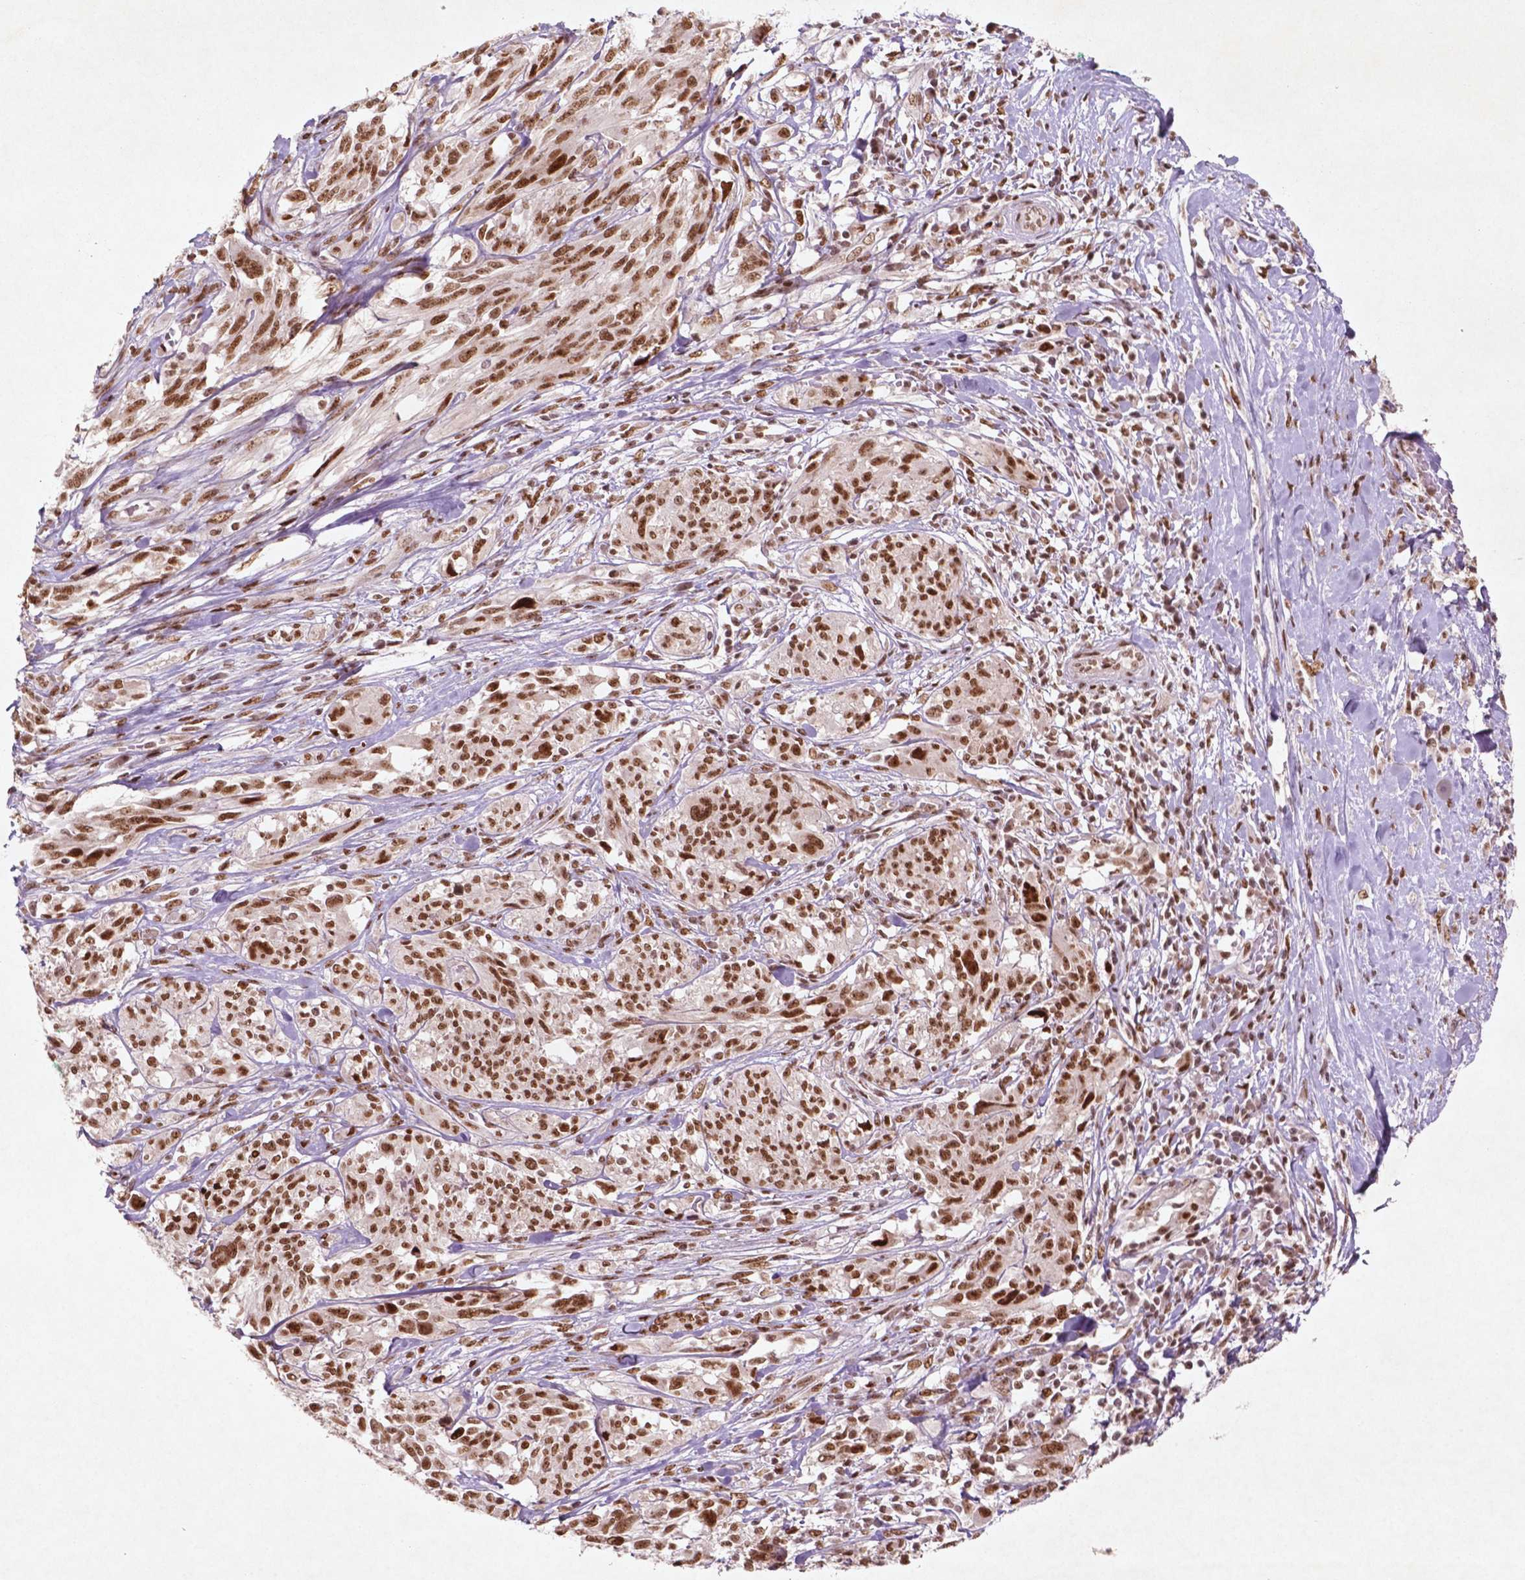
{"staining": {"intensity": "moderate", "quantity": ">75%", "location": "nuclear"}, "tissue": "melanoma", "cell_type": "Tumor cells", "image_type": "cancer", "snomed": [{"axis": "morphology", "description": "Malignant melanoma, NOS"}, {"axis": "topography", "description": "Skin"}], "caption": "Tumor cells exhibit medium levels of moderate nuclear staining in approximately >75% of cells in malignant melanoma. The staining was performed using DAB, with brown indicating positive protein expression. Nuclei are stained blue with hematoxylin.", "gene": "HMG20B", "patient": {"sex": "female", "age": 91}}